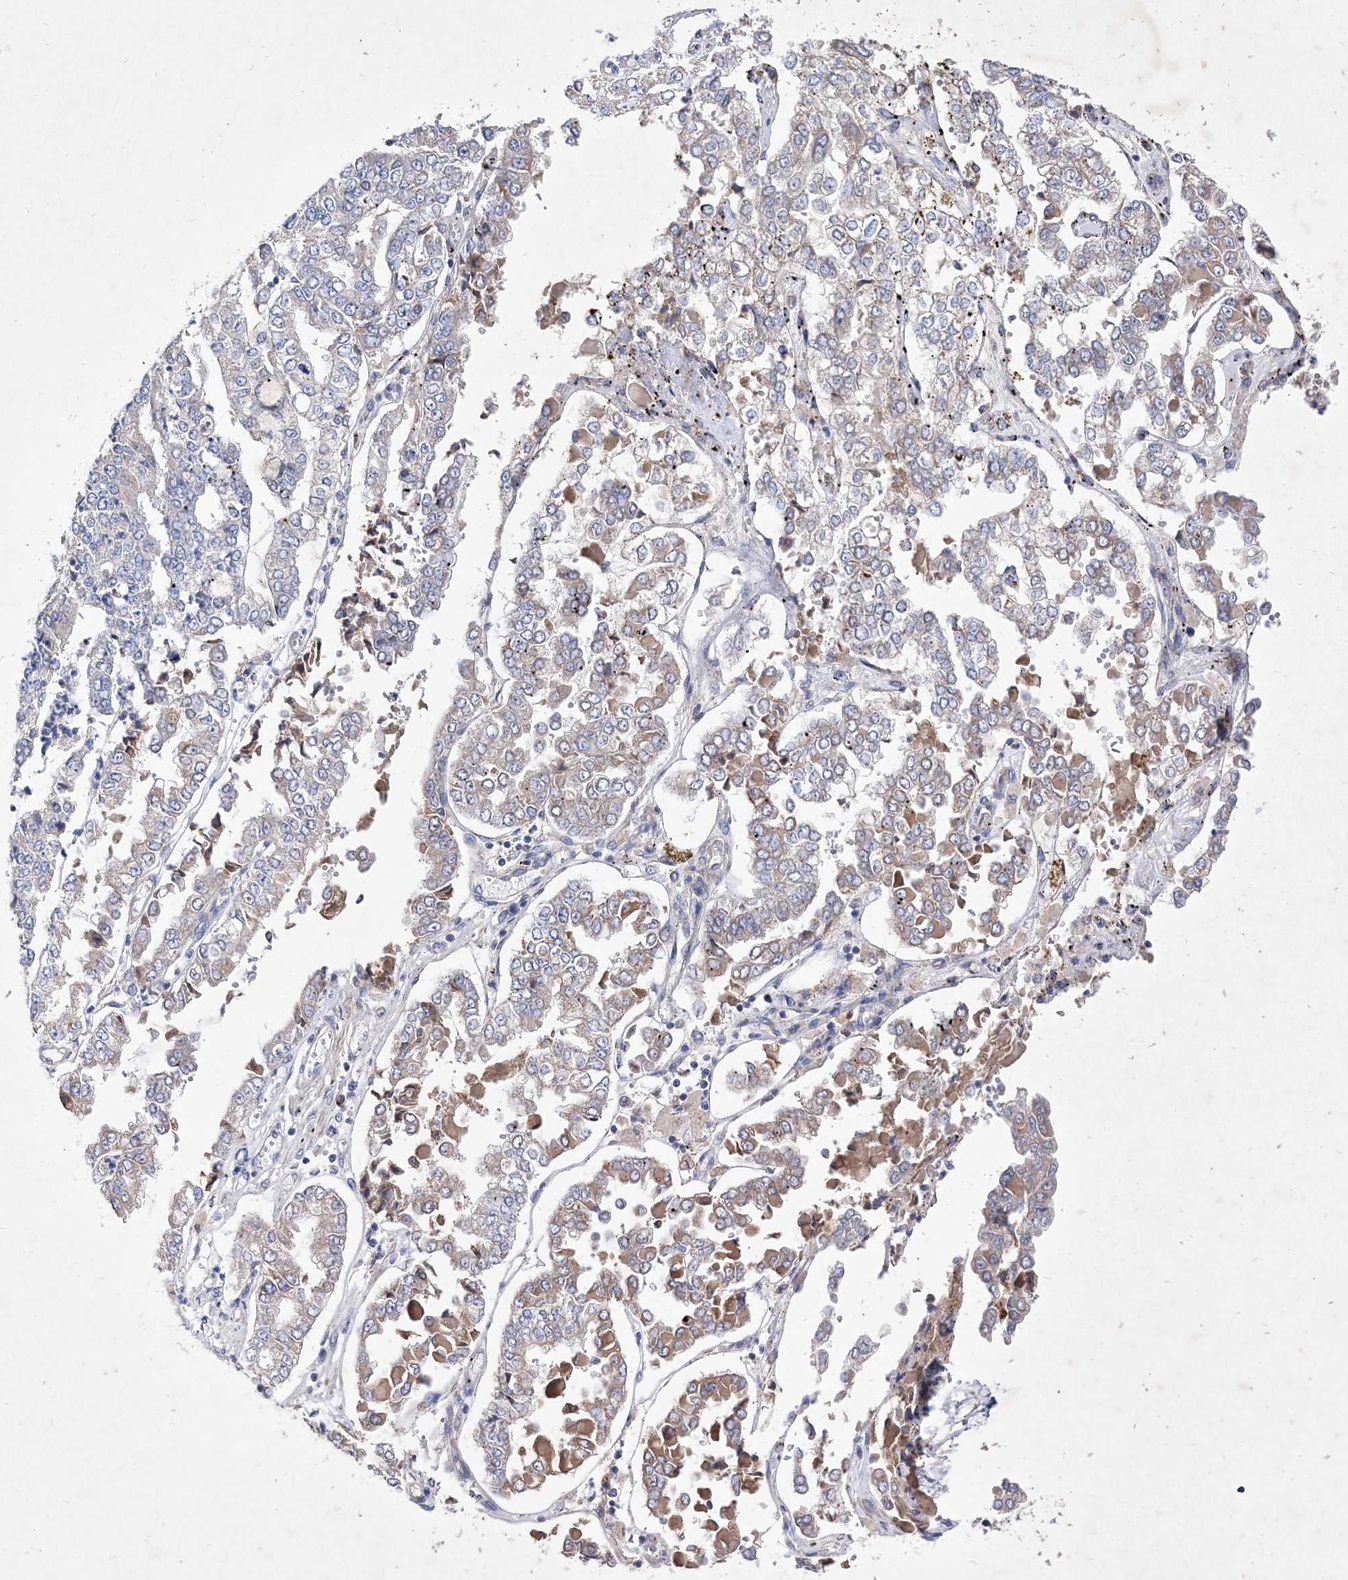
{"staining": {"intensity": "weak", "quantity": "25%-75%", "location": "cytoplasmic/membranous"}, "tissue": "stomach cancer", "cell_type": "Tumor cells", "image_type": "cancer", "snomed": [{"axis": "morphology", "description": "Adenocarcinoma, NOS"}, {"axis": "topography", "description": "Stomach"}], "caption": "This micrograph reveals immunohistochemistry (IHC) staining of human stomach cancer, with low weak cytoplasmic/membranous expression in approximately 25%-75% of tumor cells.", "gene": "METTL8", "patient": {"sex": "male", "age": 76}}